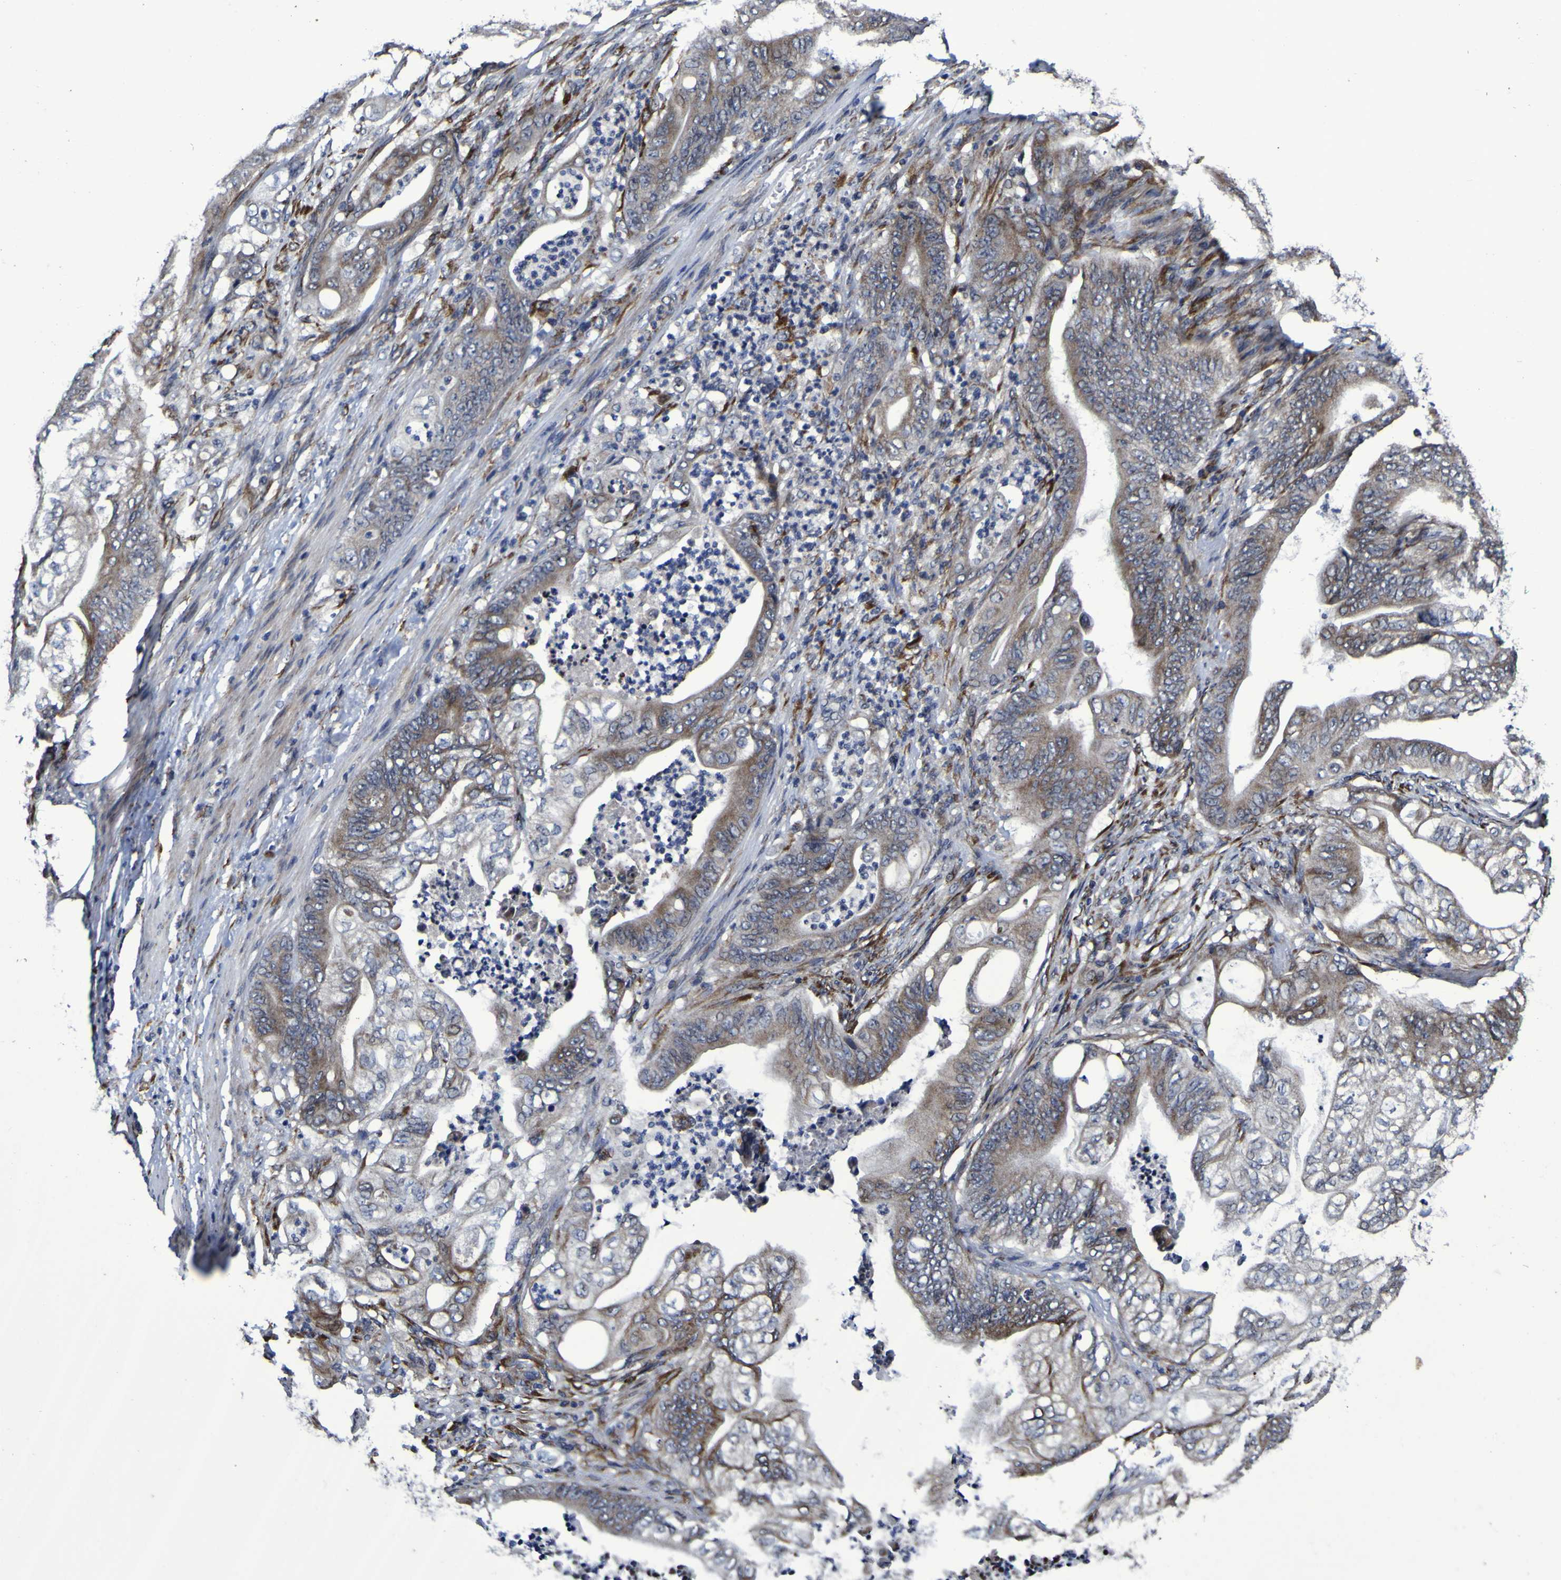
{"staining": {"intensity": "moderate", "quantity": ">75%", "location": "cytoplasmic/membranous"}, "tissue": "stomach cancer", "cell_type": "Tumor cells", "image_type": "cancer", "snomed": [{"axis": "morphology", "description": "Adenocarcinoma, NOS"}, {"axis": "topography", "description": "Stomach"}], "caption": "Adenocarcinoma (stomach) stained for a protein reveals moderate cytoplasmic/membranous positivity in tumor cells.", "gene": "P3H1", "patient": {"sex": "female", "age": 73}}